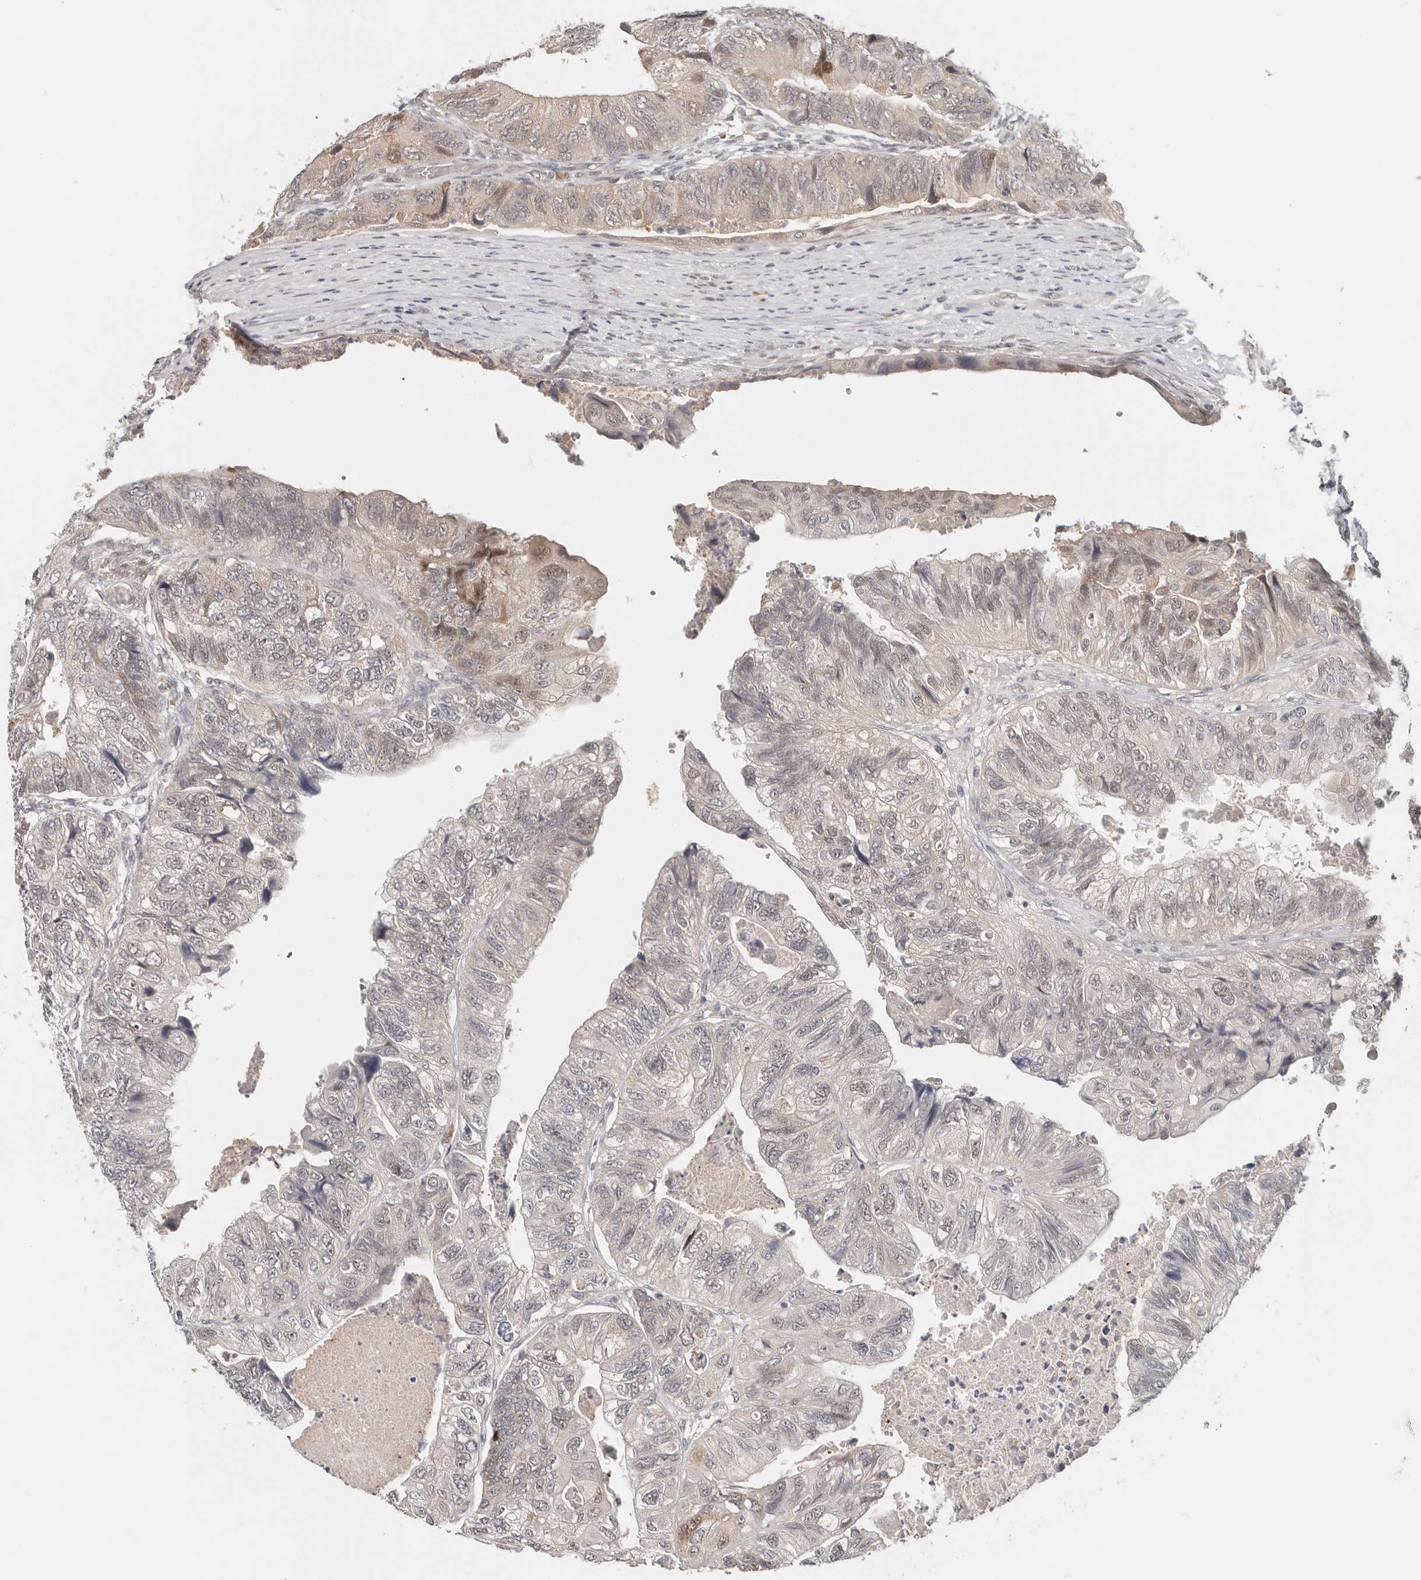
{"staining": {"intensity": "weak", "quantity": "<25%", "location": "cytoplasmic/membranous,nuclear"}, "tissue": "colorectal cancer", "cell_type": "Tumor cells", "image_type": "cancer", "snomed": [{"axis": "morphology", "description": "Adenocarcinoma, NOS"}, {"axis": "topography", "description": "Rectum"}], "caption": "Protein analysis of colorectal cancer (adenocarcinoma) shows no significant staining in tumor cells.", "gene": "LARP7", "patient": {"sex": "male", "age": 63}}